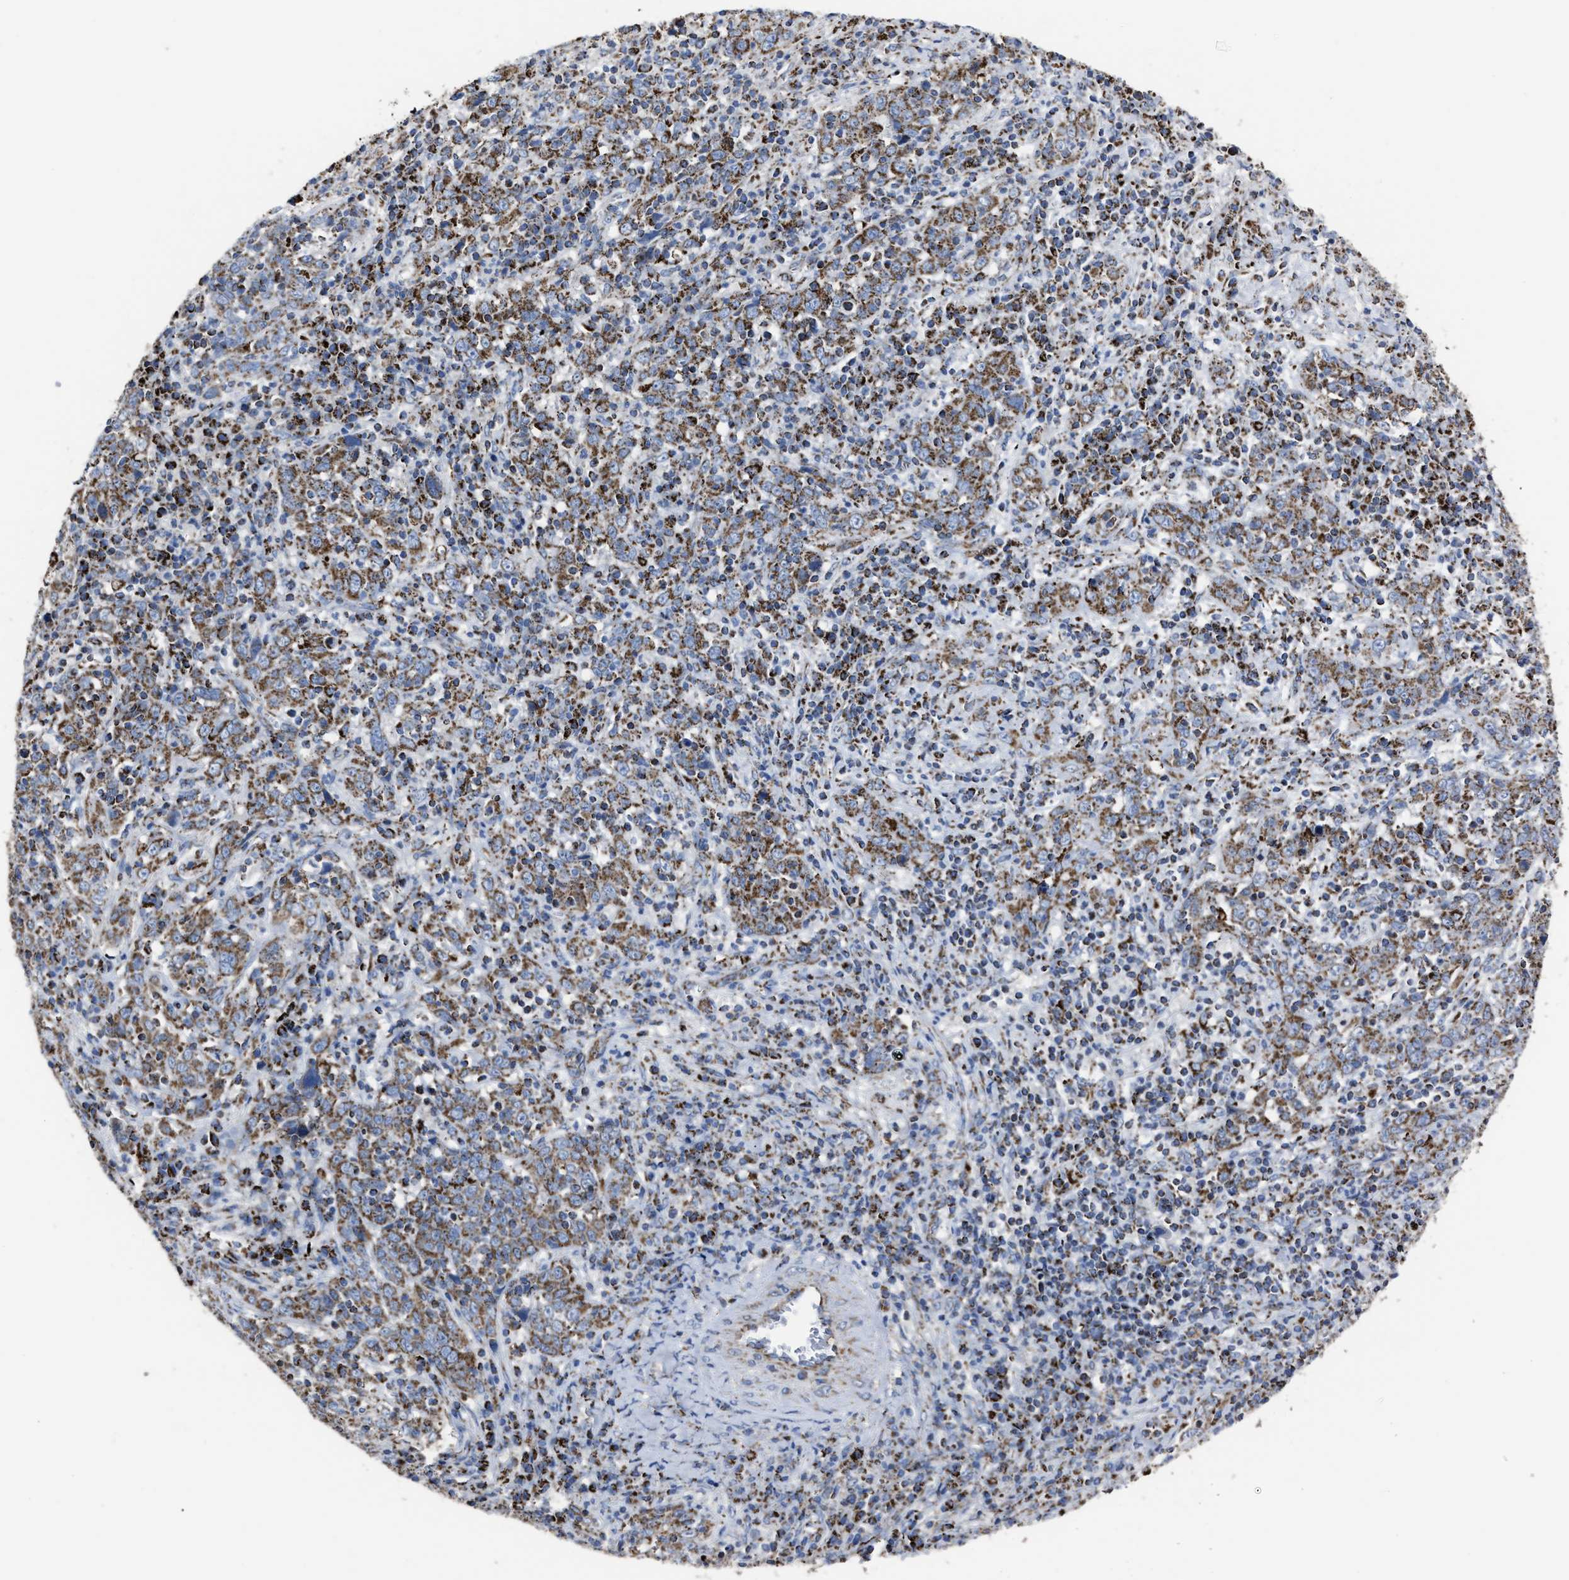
{"staining": {"intensity": "moderate", "quantity": ">75%", "location": "cytoplasmic/membranous"}, "tissue": "cervical cancer", "cell_type": "Tumor cells", "image_type": "cancer", "snomed": [{"axis": "morphology", "description": "Squamous cell carcinoma, NOS"}, {"axis": "topography", "description": "Cervix"}], "caption": "A histopathology image of human cervical cancer (squamous cell carcinoma) stained for a protein displays moderate cytoplasmic/membranous brown staining in tumor cells.", "gene": "NDUFV3", "patient": {"sex": "female", "age": 46}}